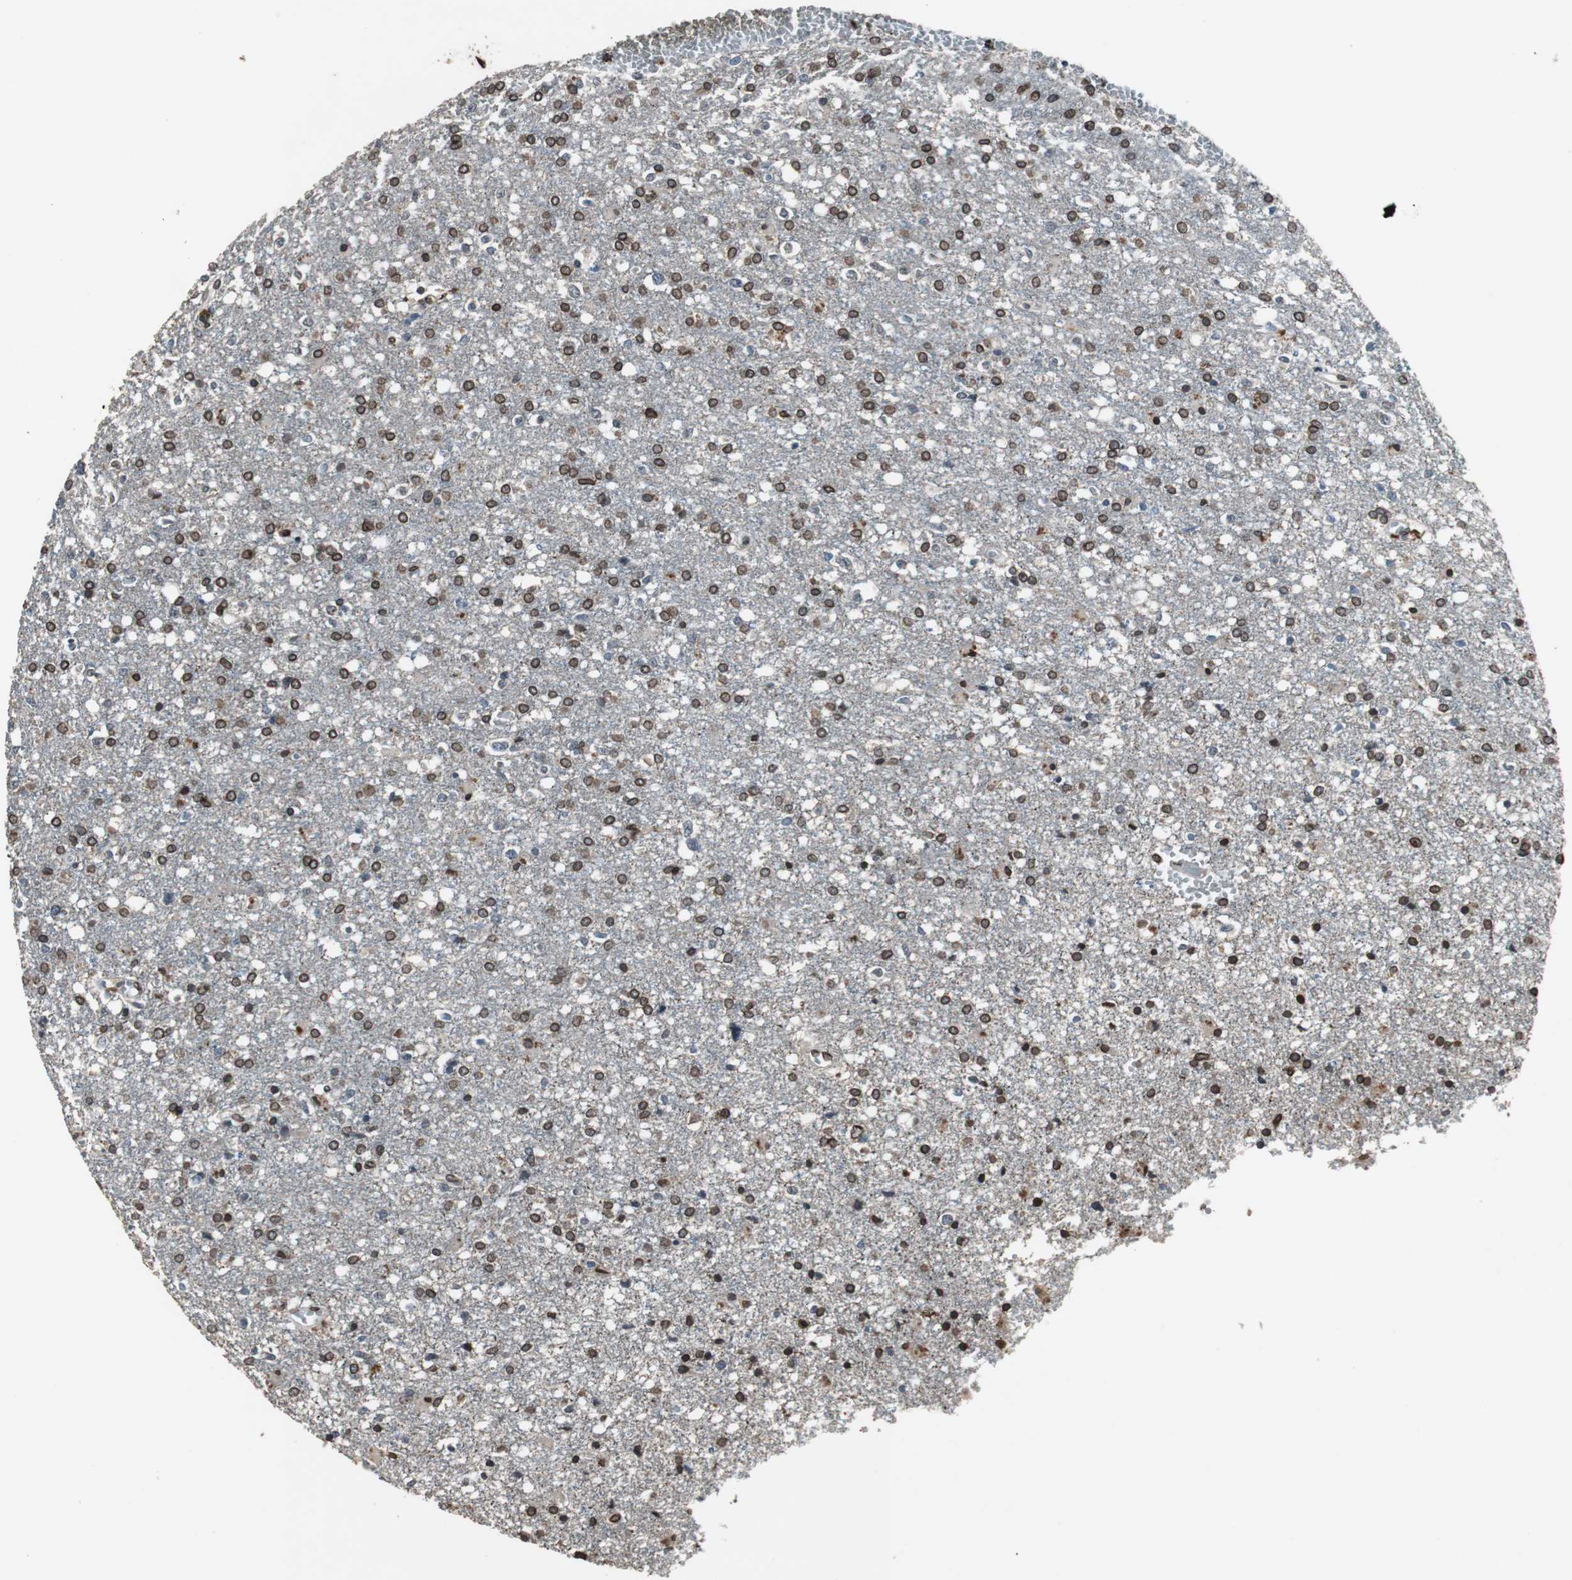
{"staining": {"intensity": "strong", "quantity": ">75%", "location": "cytoplasmic/membranous,nuclear"}, "tissue": "glioma", "cell_type": "Tumor cells", "image_type": "cancer", "snomed": [{"axis": "morphology", "description": "Glioma, malignant, High grade"}, {"axis": "topography", "description": "Cerebral cortex"}], "caption": "A high amount of strong cytoplasmic/membranous and nuclear positivity is identified in about >75% of tumor cells in glioma tissue. Nuclei are stained in blue.", "gene": "LMNA", "patient": {"sex": "male", "age": 76}}